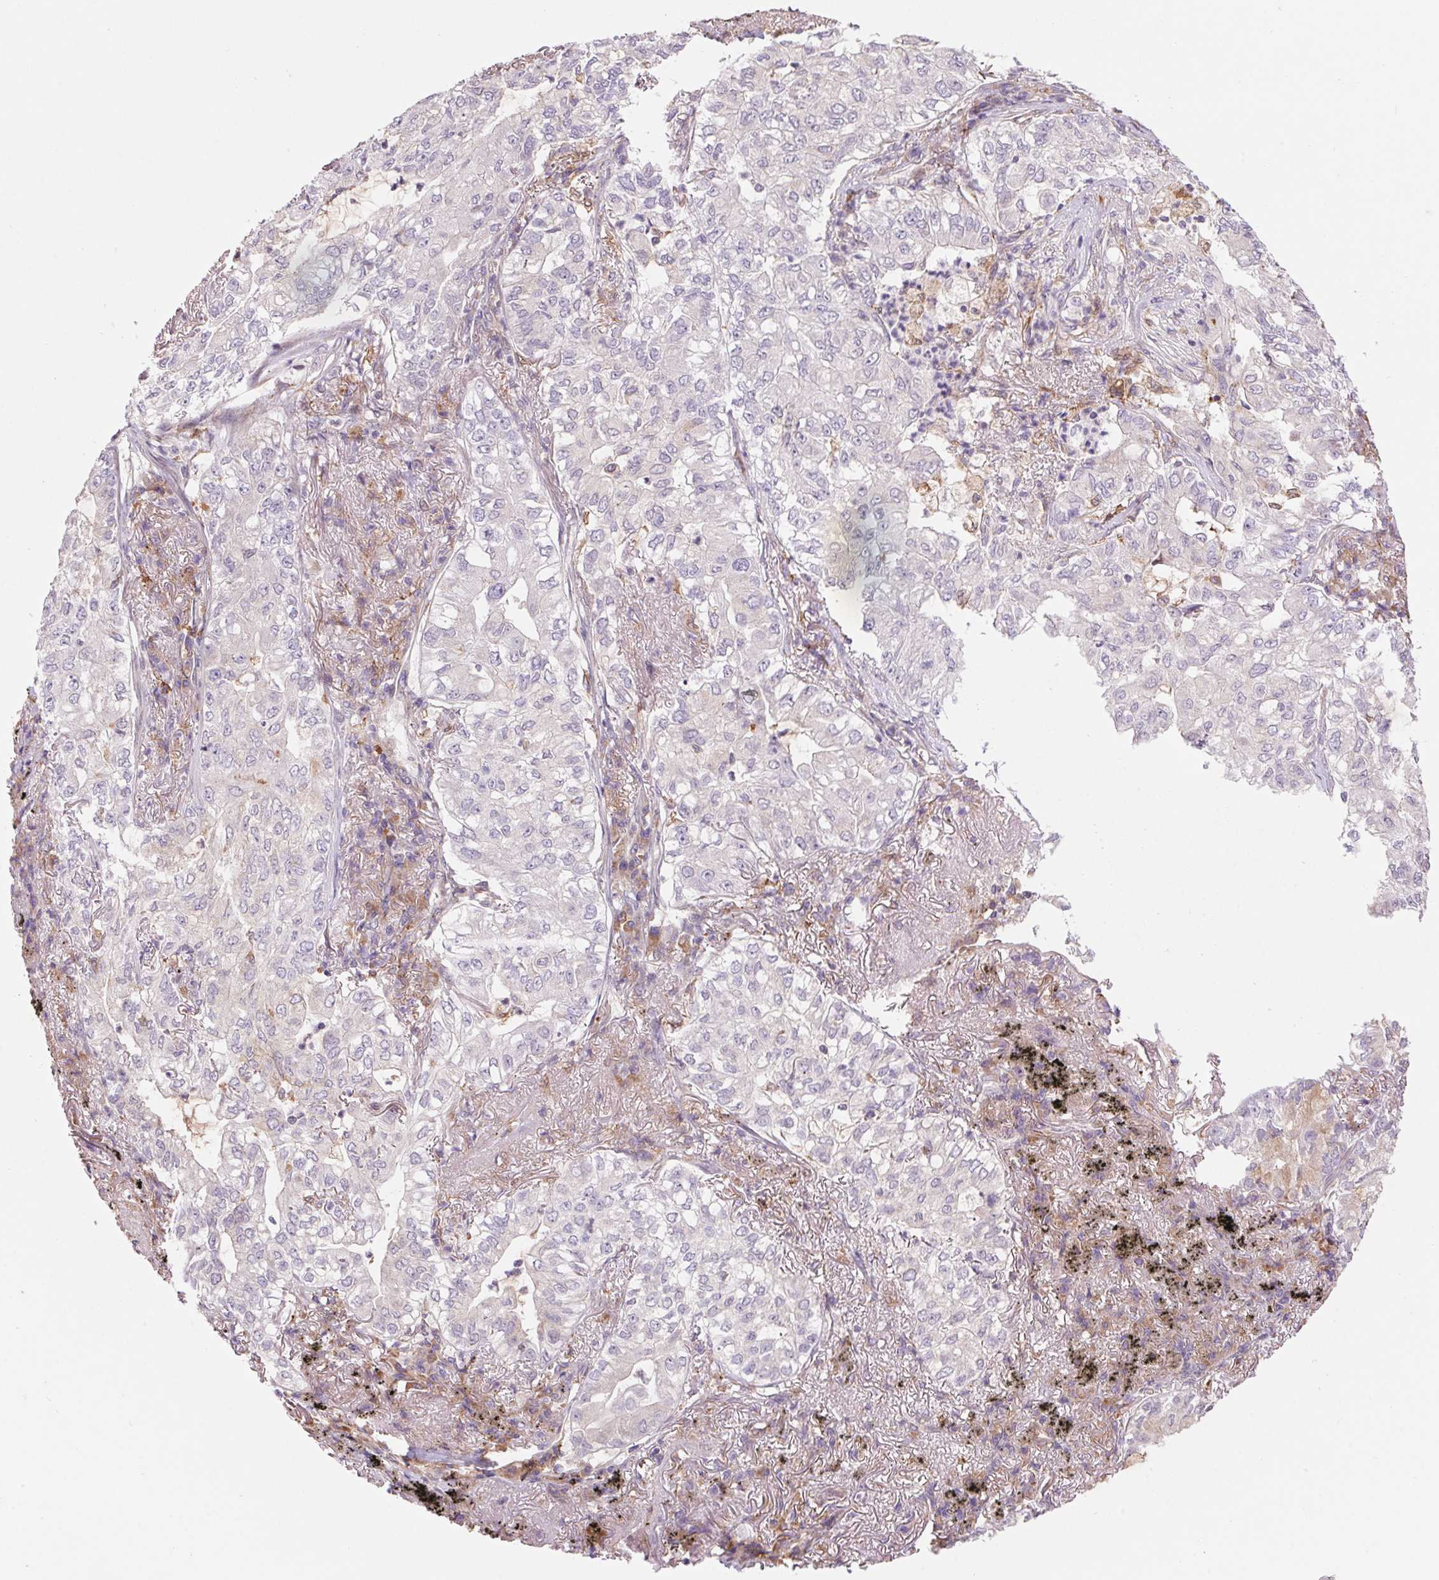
{"staining": {"intensity": "negative", "quantity": "none", "location": "none"}, "tissue": "lung cancer", "cell_type": "Tumor cells", "image_type": "cancer", "snomed": [{"axis": "morphology", "description": "Adenocarcinoma, NOS"}, {"axis": "topography", "description": "Lung"}], "caption": "Protein analysis of adenocarcinoma (lung) displays no significant staining in tumor cells.", "gene": "KLHL20", "patient": {"sex": "female", "age": 73}}